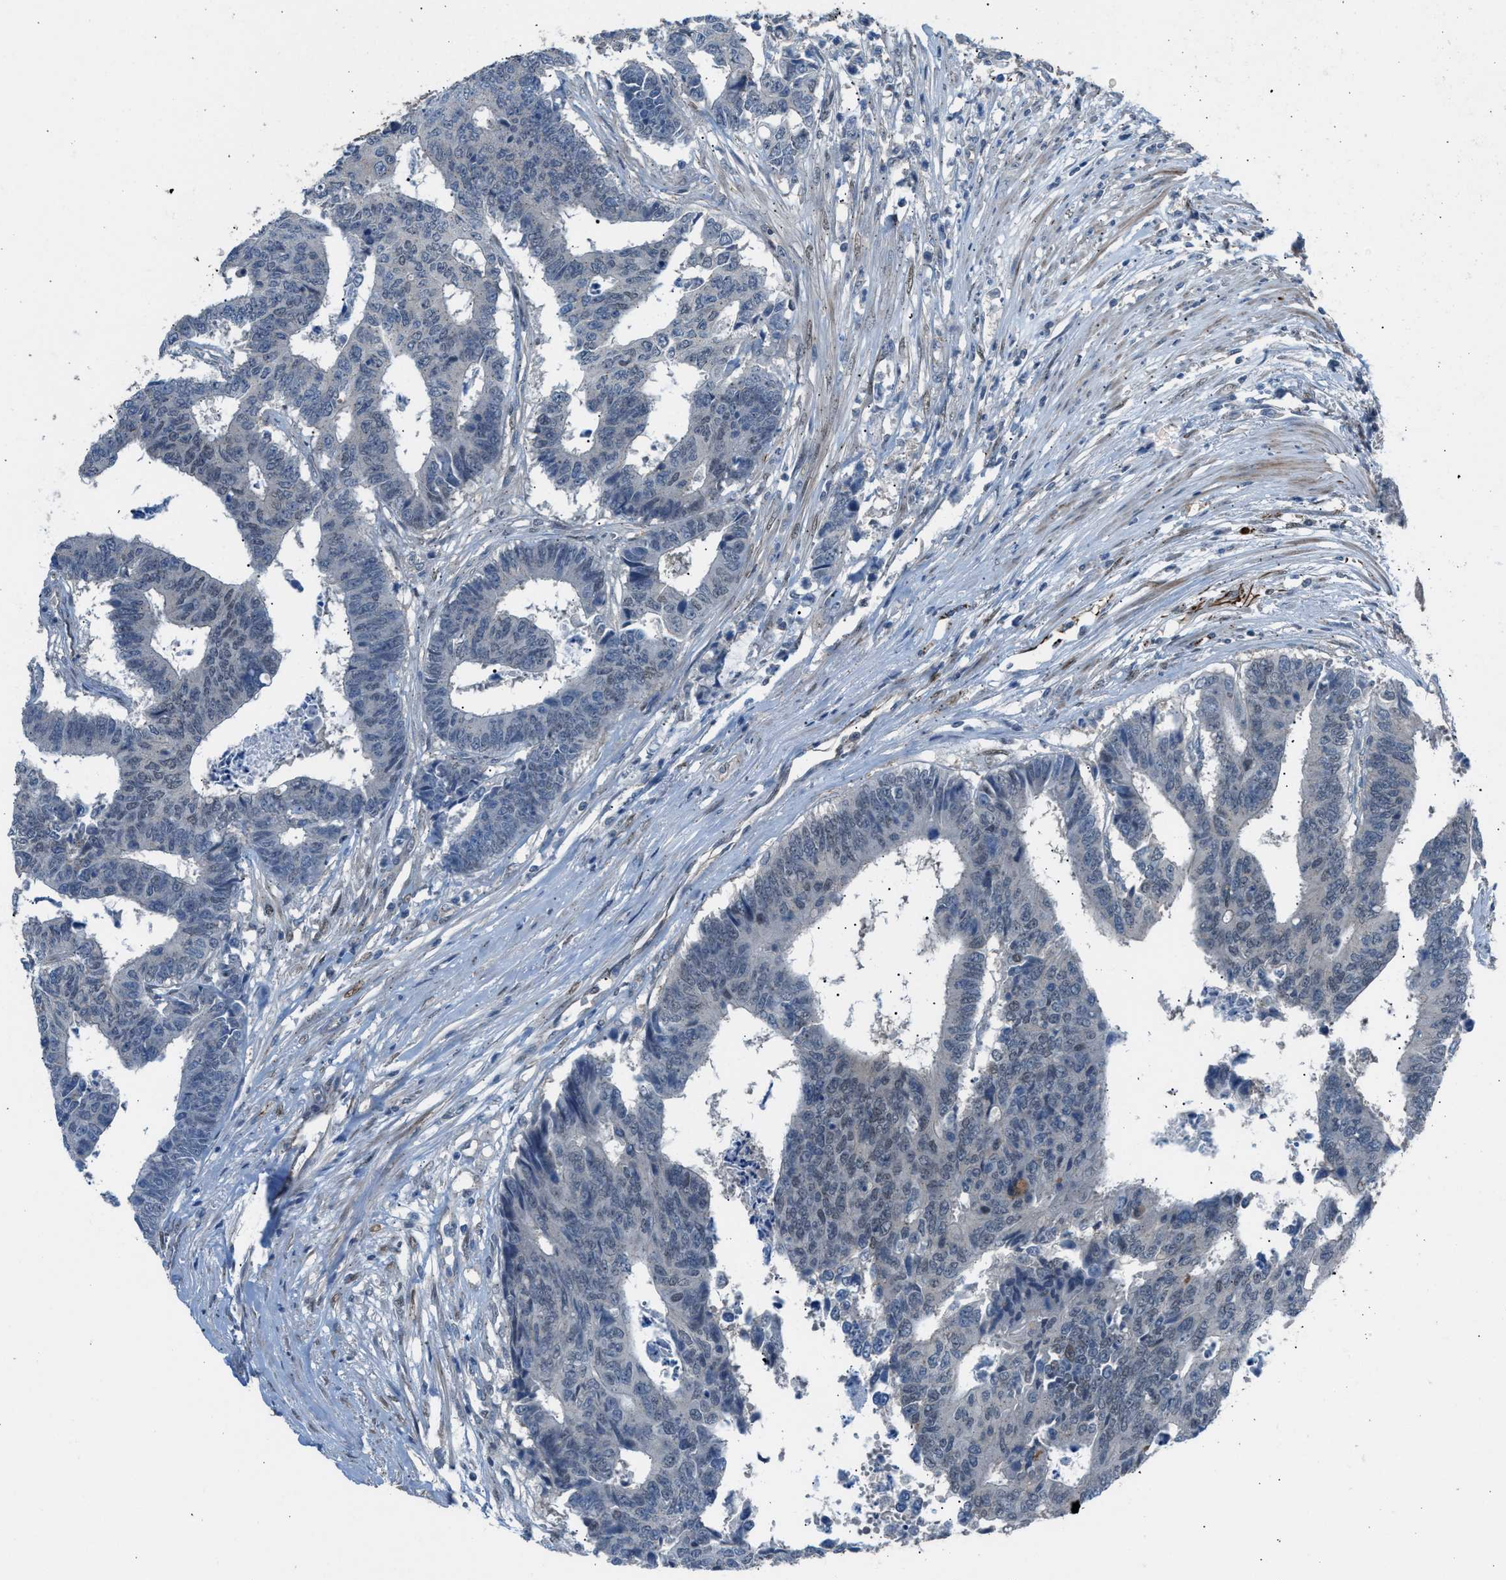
{"staining": {"intensity": "weak", "quantity": "<25%", "location": "nuclear"}, "tissue": "colorectal cancer", "cell_type": "Tumor cells", "image_type": "cancer", "snomed": [{"axis": "morphology", "description": "Adenocarcinoma, NOS"}, {"axis": "topography", "description": "Rectum"}], "caption": "Immunohistochemical staining of colorectal cancer shows no significant expression in tumor cells. (Stains: DAB (3,3'-diaminobenzidine) immunohistochemistry with hematoxylin counter stain, Microscopy: brightfield microscopy at high magnification).", "gene": "CRTC1", "patient": {"sex": "male", "age": 84}}